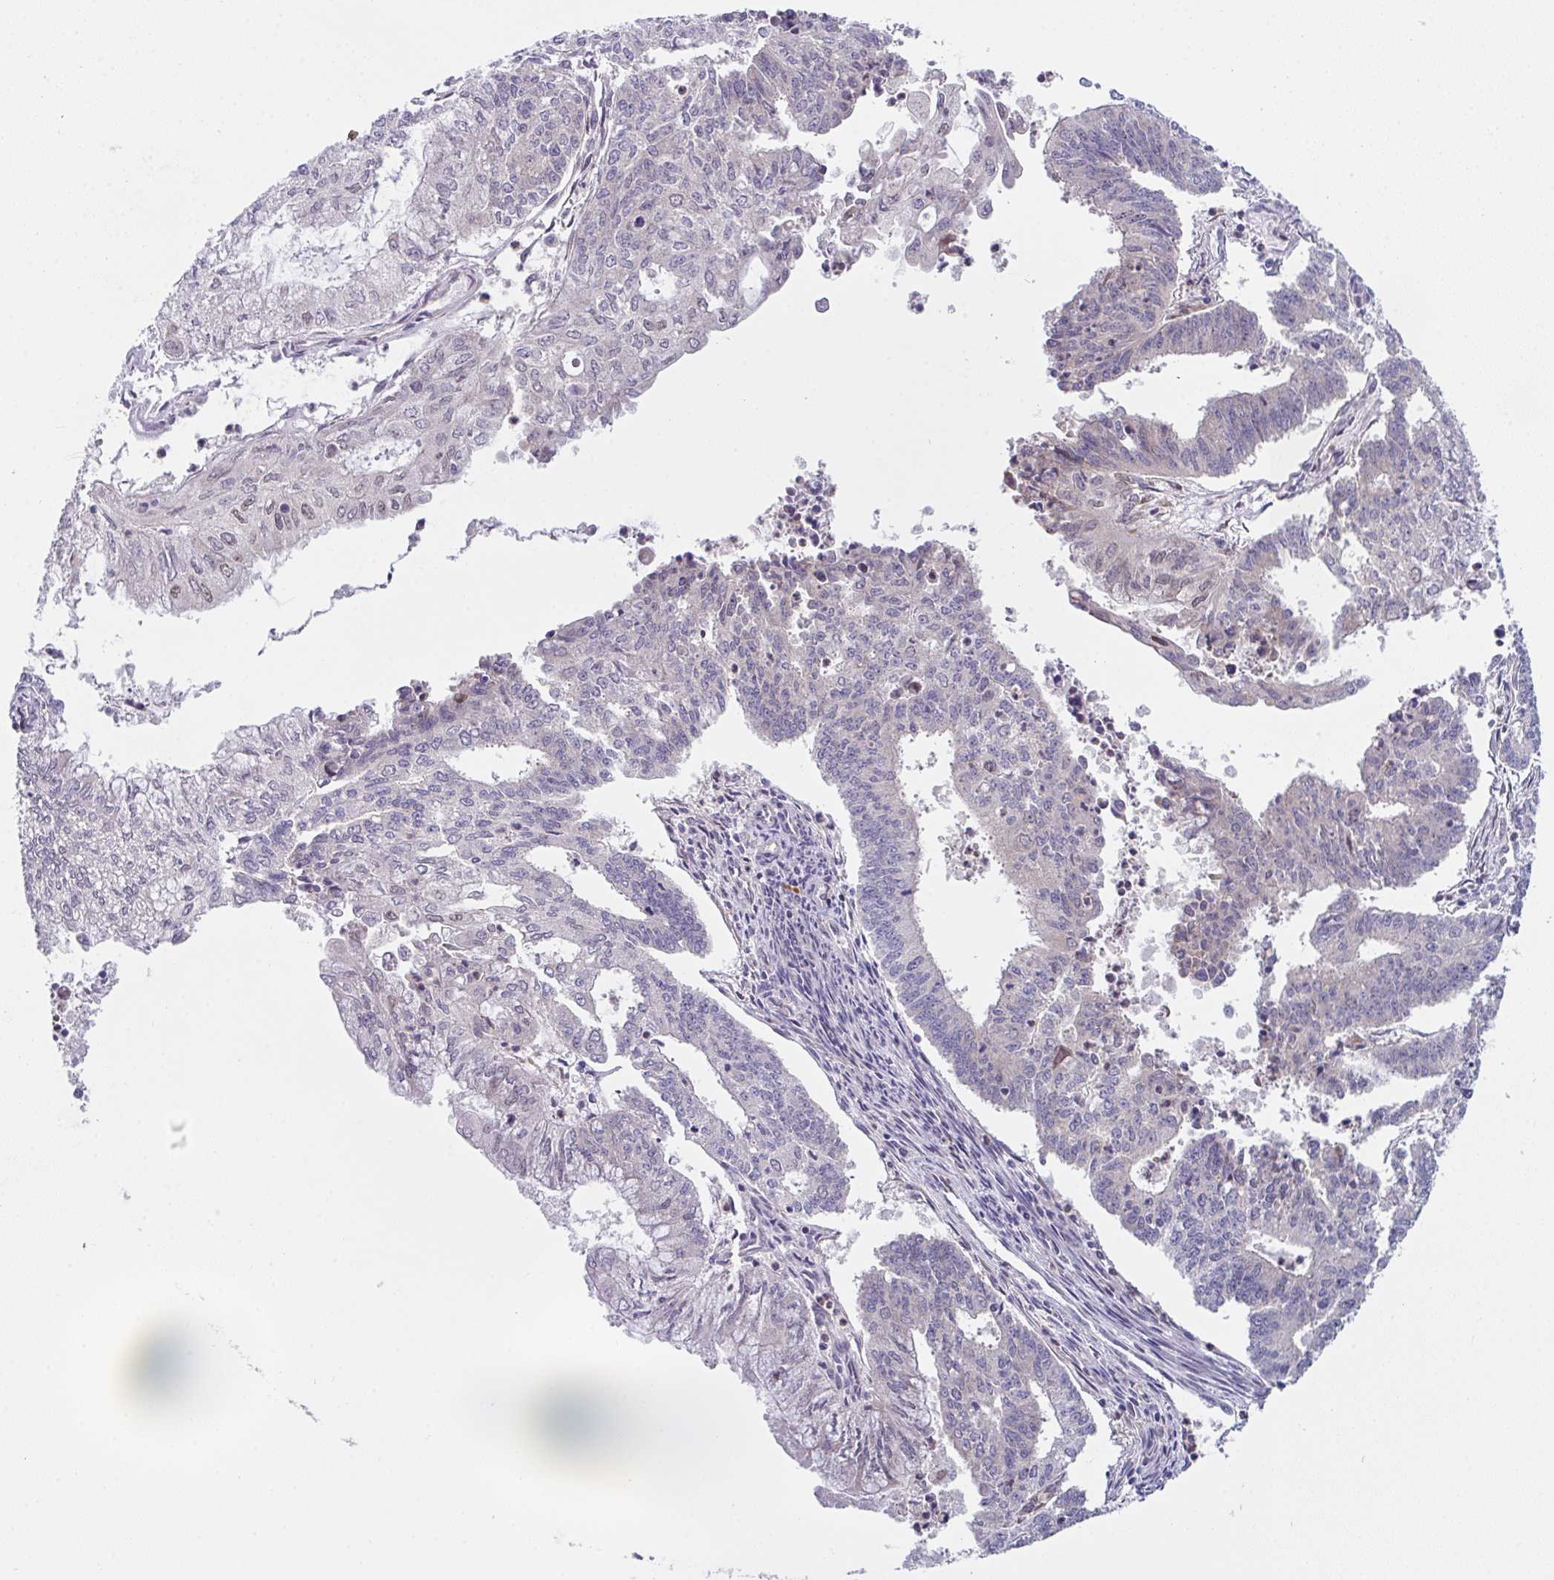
{"staining": {"intensity": "weak", "quantity": "<25%", "location": "nuclear"}, "tissue": "endometrial cancer", "cell_type": "Tumor cells", "image_type": "cancer", "snomed": [{"axis": "morphology", "description": "Adenocarcinoma, NOS"}, {"axis": "topography", "description": "Endometrium"}], "caption": "Immunohistochemistry of human adenocarcinoma (endometrial) demonstrates no staining in tumor cells.", "gene": "RBM18", "patient": {"sex": "female", "age": 61}}